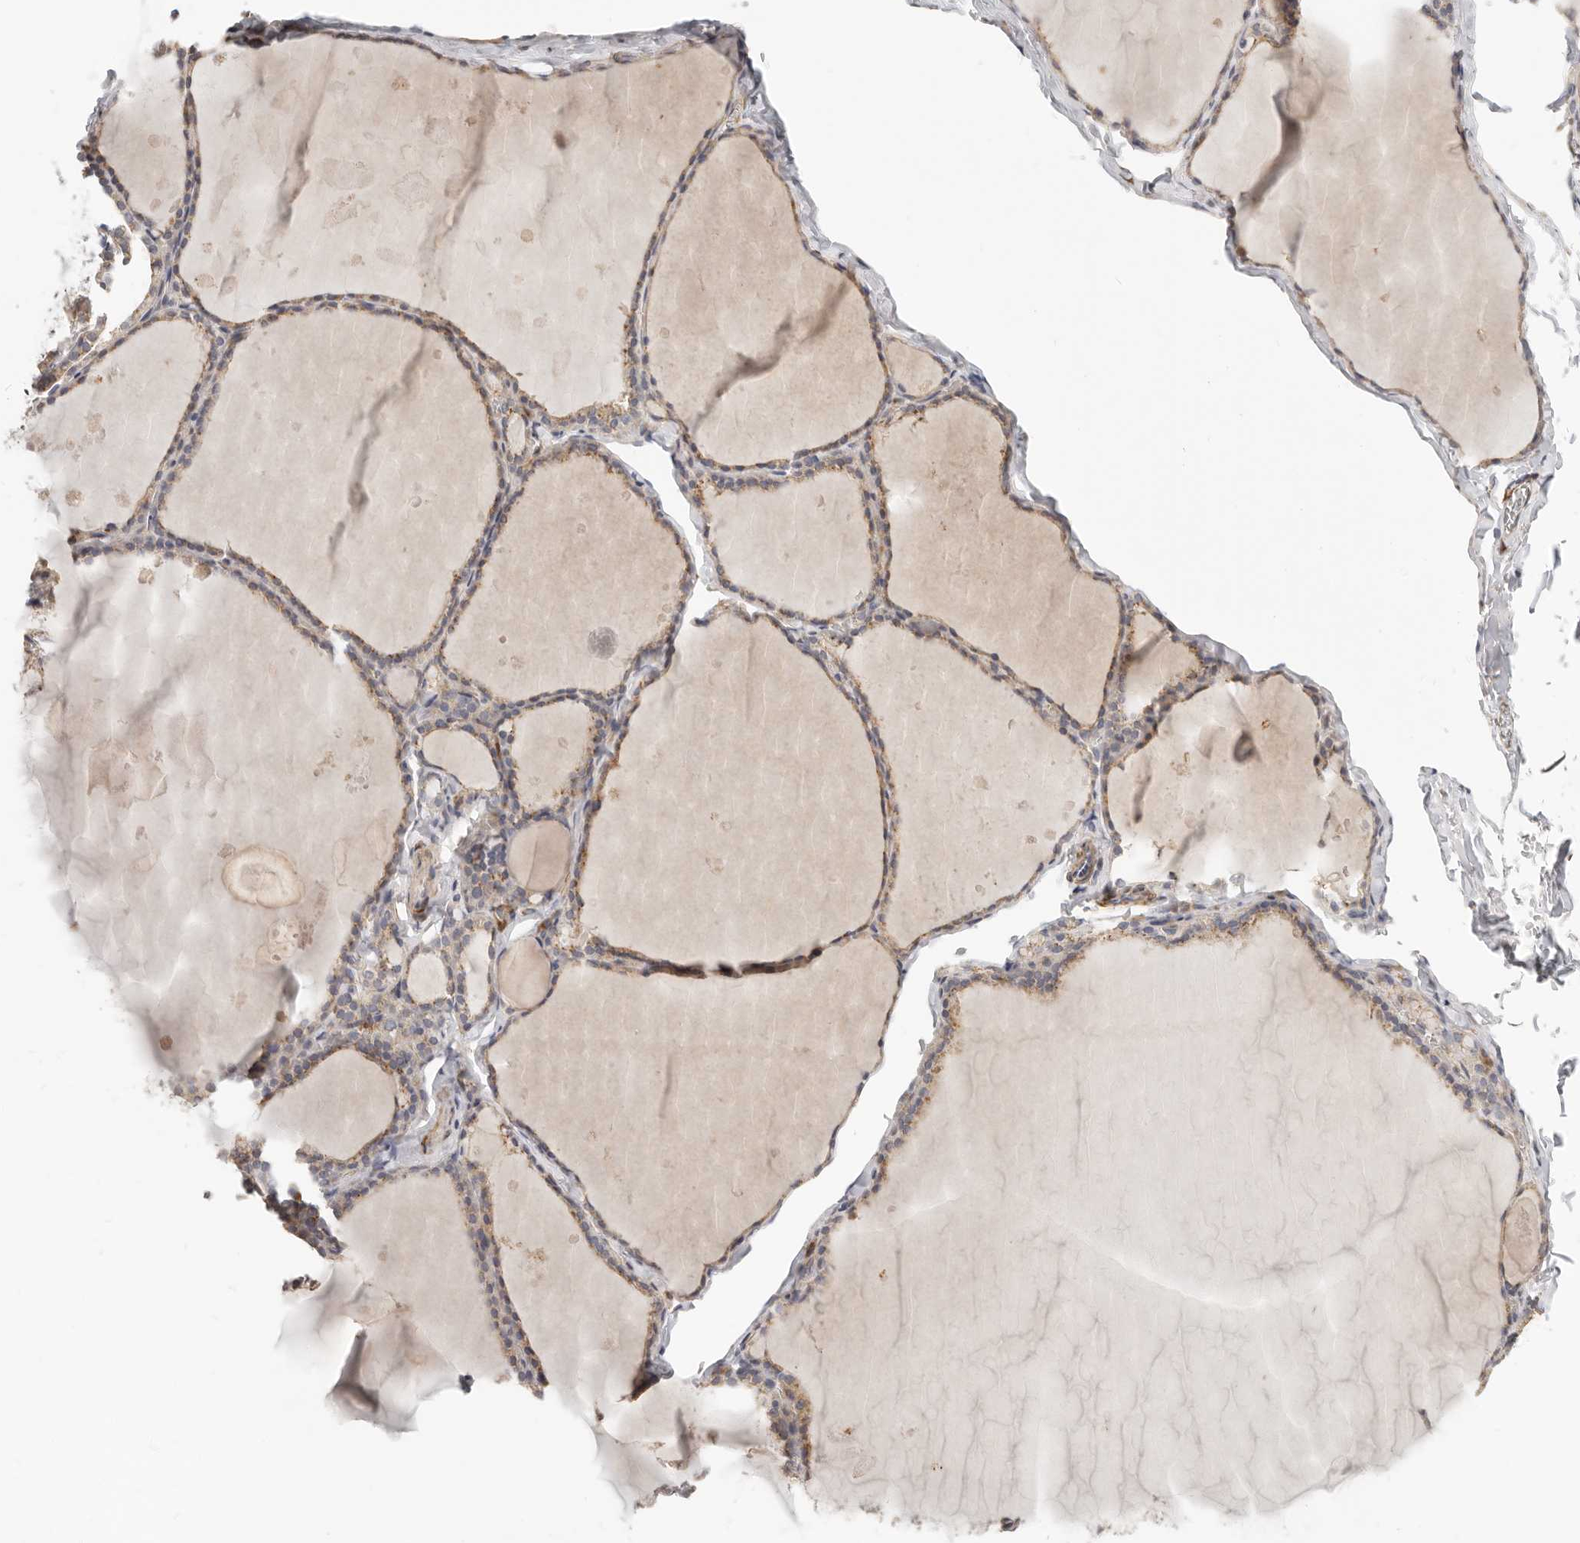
{"staining": {"intensity": "weak", "quantity": ">75%", "location": "cytoplasmic/membranous"}, "tissue": "thyroid gland", "cell_type": "Glandular cells", "image_type": "normal", "snomed": [{"axis": "morphology", "description": "Normal tissue, NOS"}, {"axis": "topography", "description": "Thyroid gland"}], "caption": "Thyroid gland stained with a protein marker displays weak staining in glandular cells.", "gene": "RABAC1", "patient": {"sex": "male", "age": 56}}